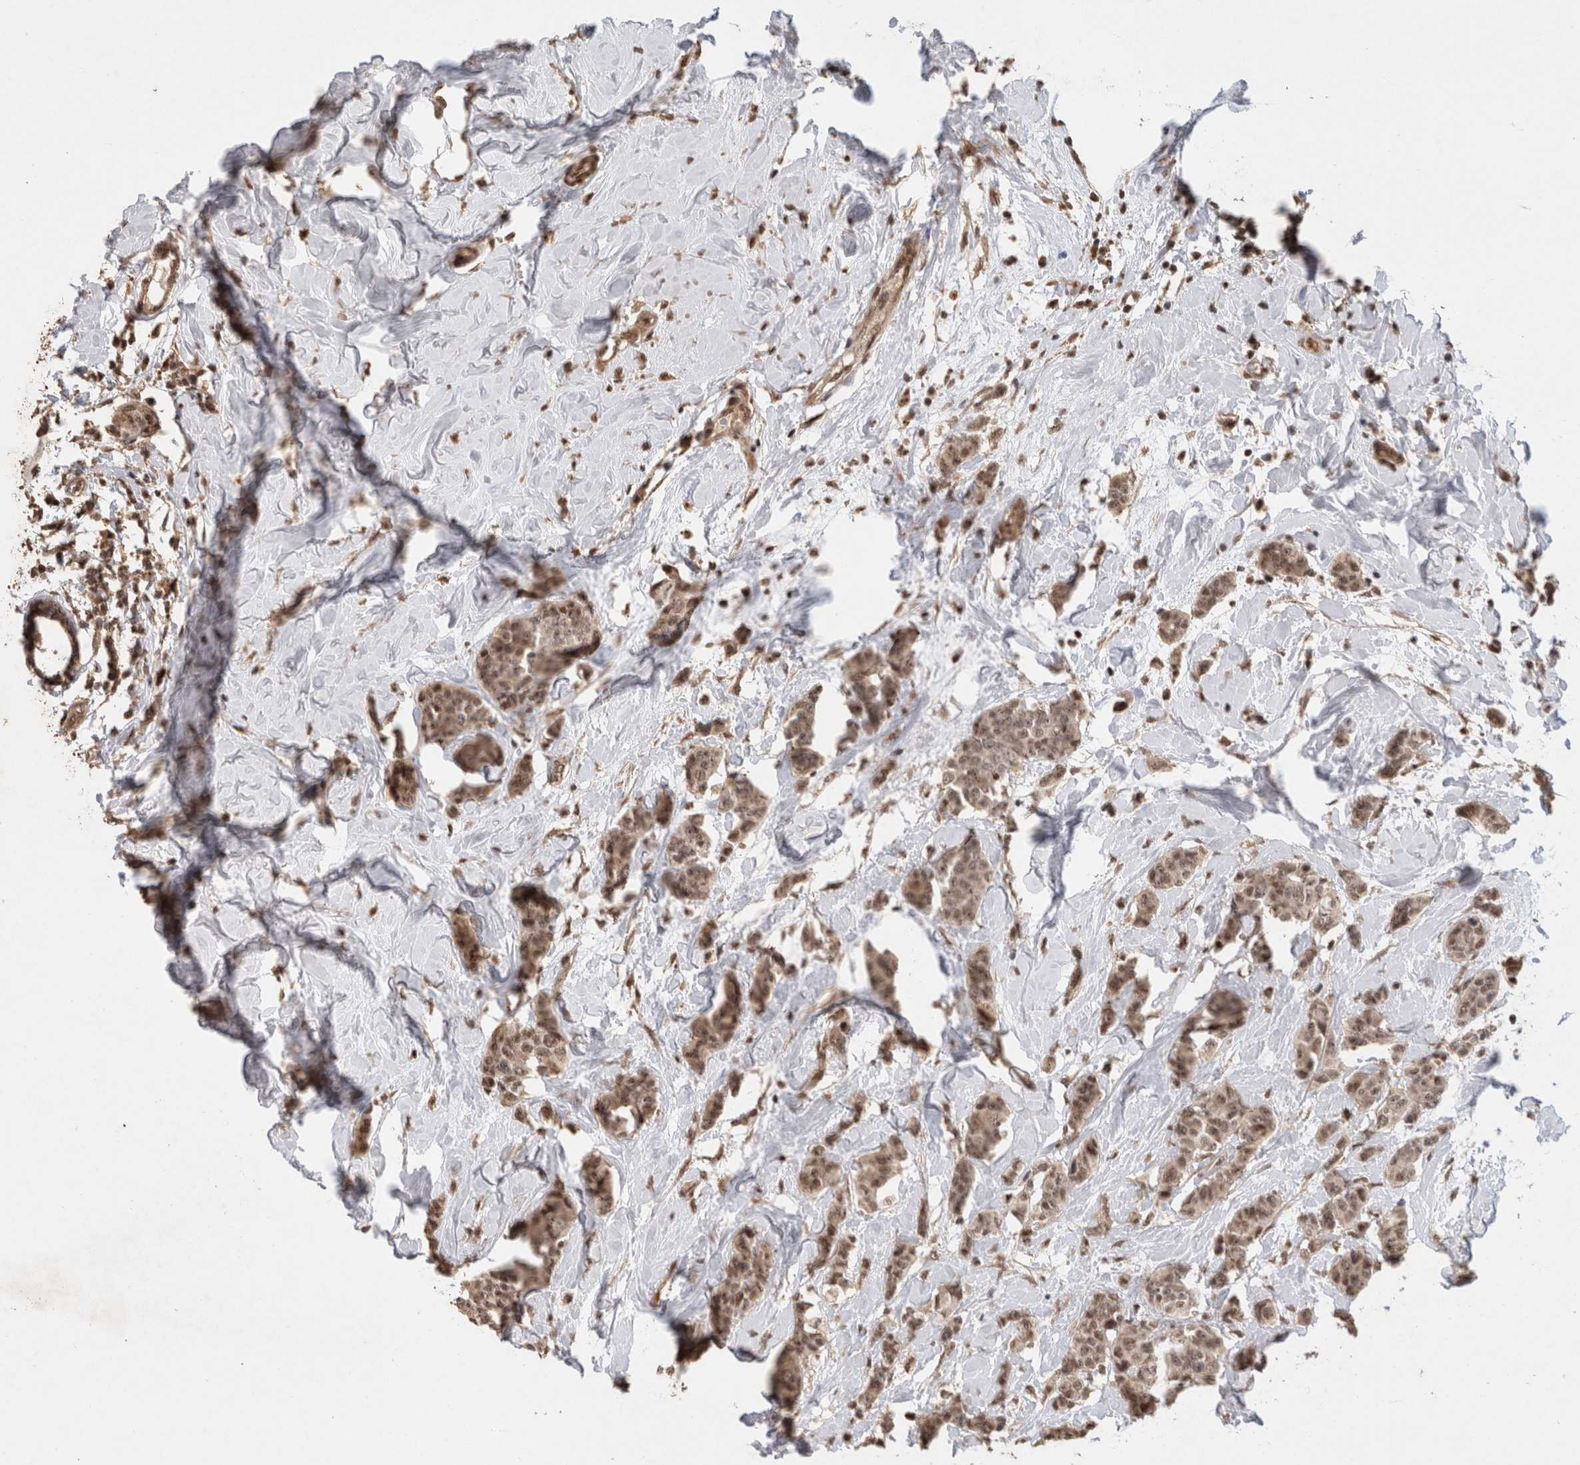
{"staining": {"intensity": "moderate", "quantity": ">75%", "location": "cytoplasmic/membranous,nuclear"}, "tissue": "breast cancer", "cell_type": "Tumor cells", "image_type": "cancer", "snomed": [{"axis": "morphology", "description": "Normal tissue, NOS"}, {"axis": "morphology", "description": "Duct carcinoma"}, {"axis": "topography", "description": "Breast"}], "caption": "Immunohistochemical staining of intraductal carcinoma (breast) displays medium levels of moderate cytoplasmic/membranous and nuclear expression in about >75% of tumor cells. (Brightfield microscopy of DAB IHC at high magnification).", "gene": "KEAP1", "patient": {"sex": "female", "age": 40}}